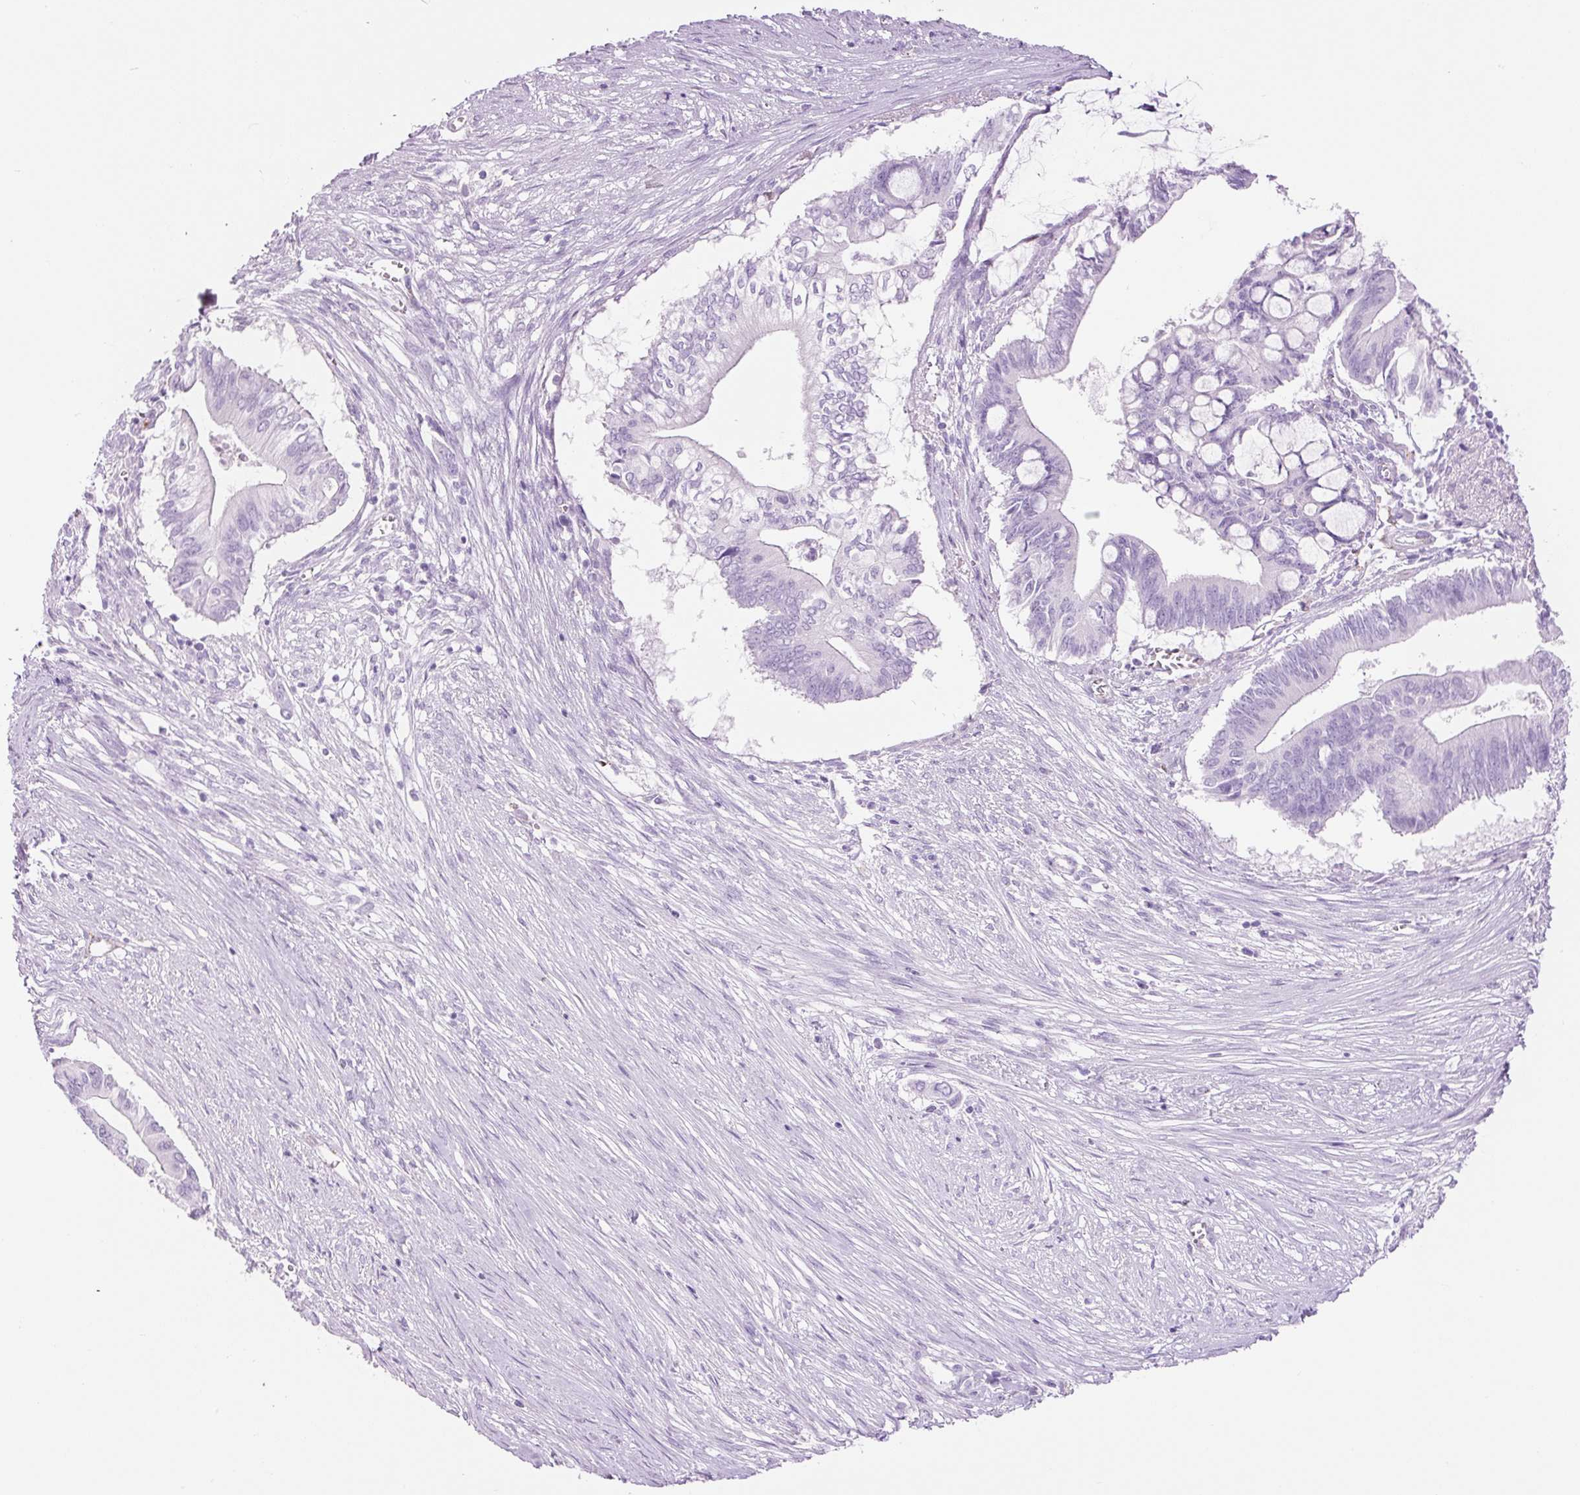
{"staining": {"intensity": "negative", "quantity": "none", "location": "none"}, "tissue": "pancreatic cancer", "cell_type": "Tumor cells", "image_type": "cancer", "snomed": [{"axis": "morphology", "description": "Adenocarcinoma, NOS"}, {"axis": "topography", "description": "Pancreas"}], "caption": "Tumor cells show no significant expression in pancreatic cancer.", "gene": "ADSS1", "patient": {"sex": "male", "age": 68}}